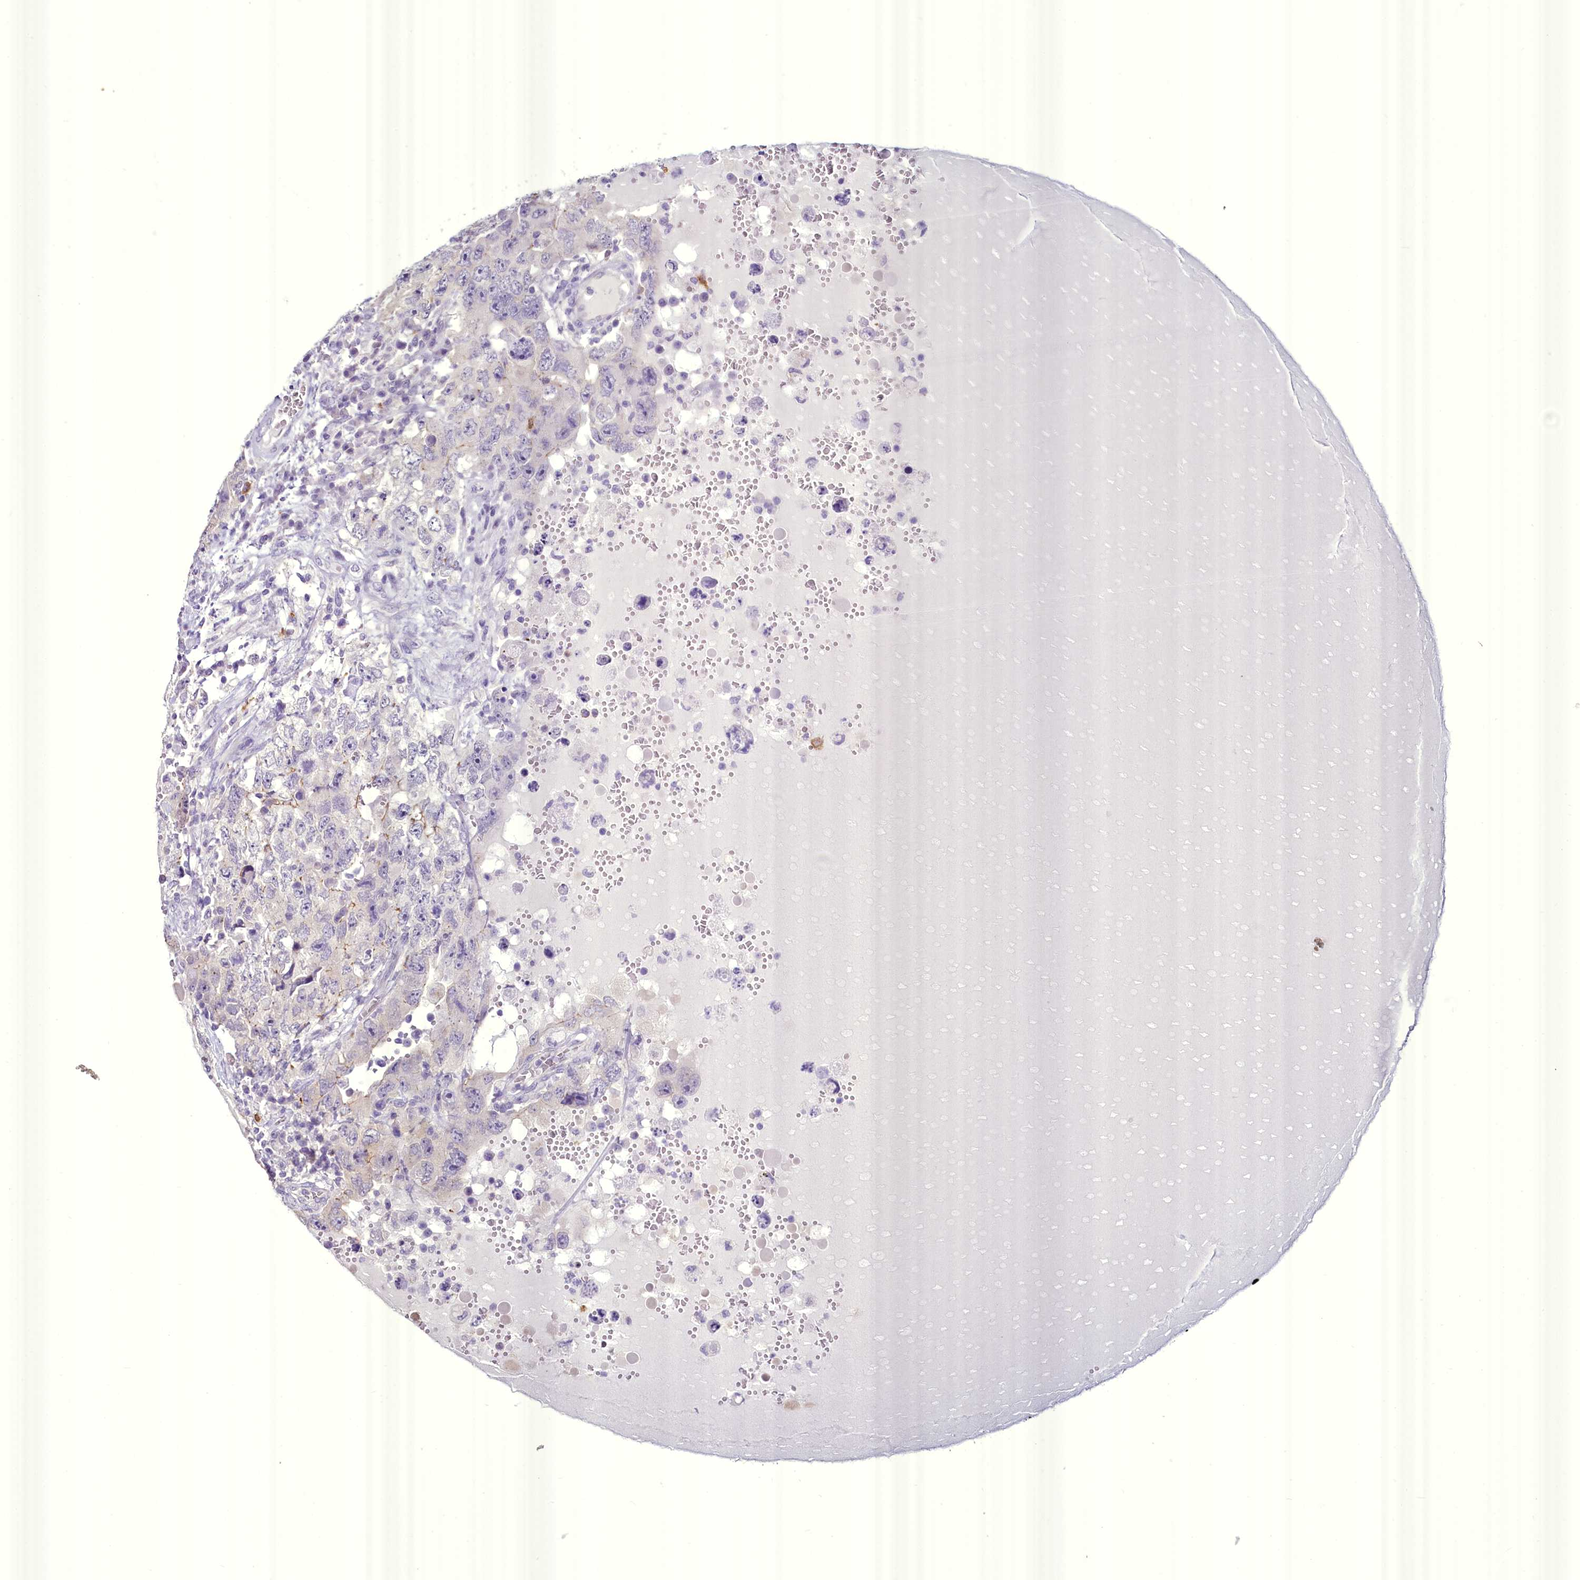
{"staining": {"intensity": "negative", "quantity": "none", "location": "none"}, "tissue": "testis cancer", "cell_type": "Tumor cells", "image_type": "cancer", "snomed": [{"axis": "morphology", "description": "Carcinoma, Embryonal, NOS"}, {"axis": "topography", "description": "Testis"}], "caption": "Immunohistochemical staining of human testis cancer reveals no significant expression in tumor cells.", "gene": "BANK1", "patient": {"sex": "male", "age": 26}}